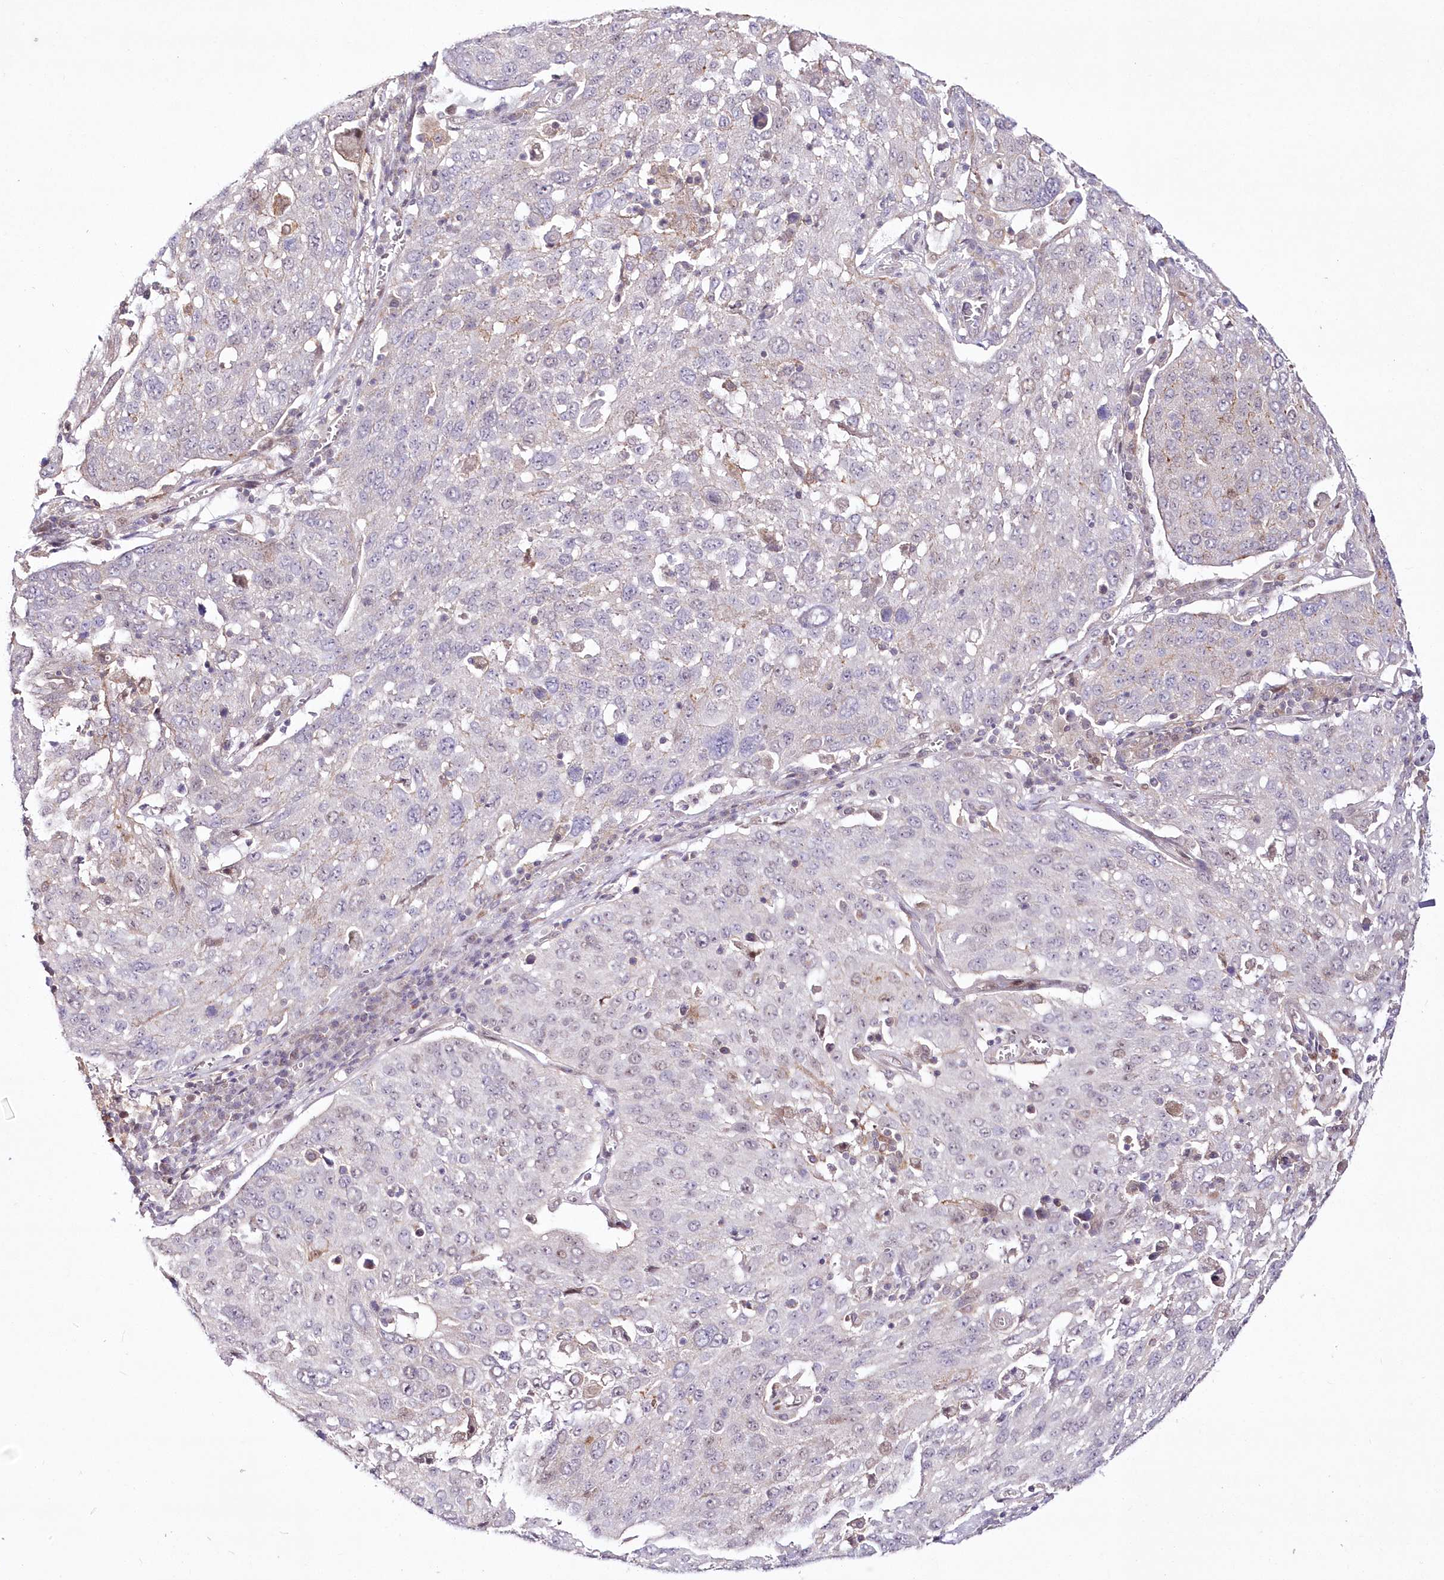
{"staining": {"intensity": "negative", "quantity": "none", "location": "none"}, "tissue": "lung cancer", "cell_type": "Tumor cells", "image_type": "cancer", "snomed": [{"axis": "morphology", "description": "Squamous cell carcinoma, NOS"}, {"axis": "topography", "description": "Lung"}], "caption": "Immunohistochemical staining of lung cancer exhibits no significant positivity in tumor cells.", "gene": "FAM241B", "patient": {"sex": "male", "age": 65}}